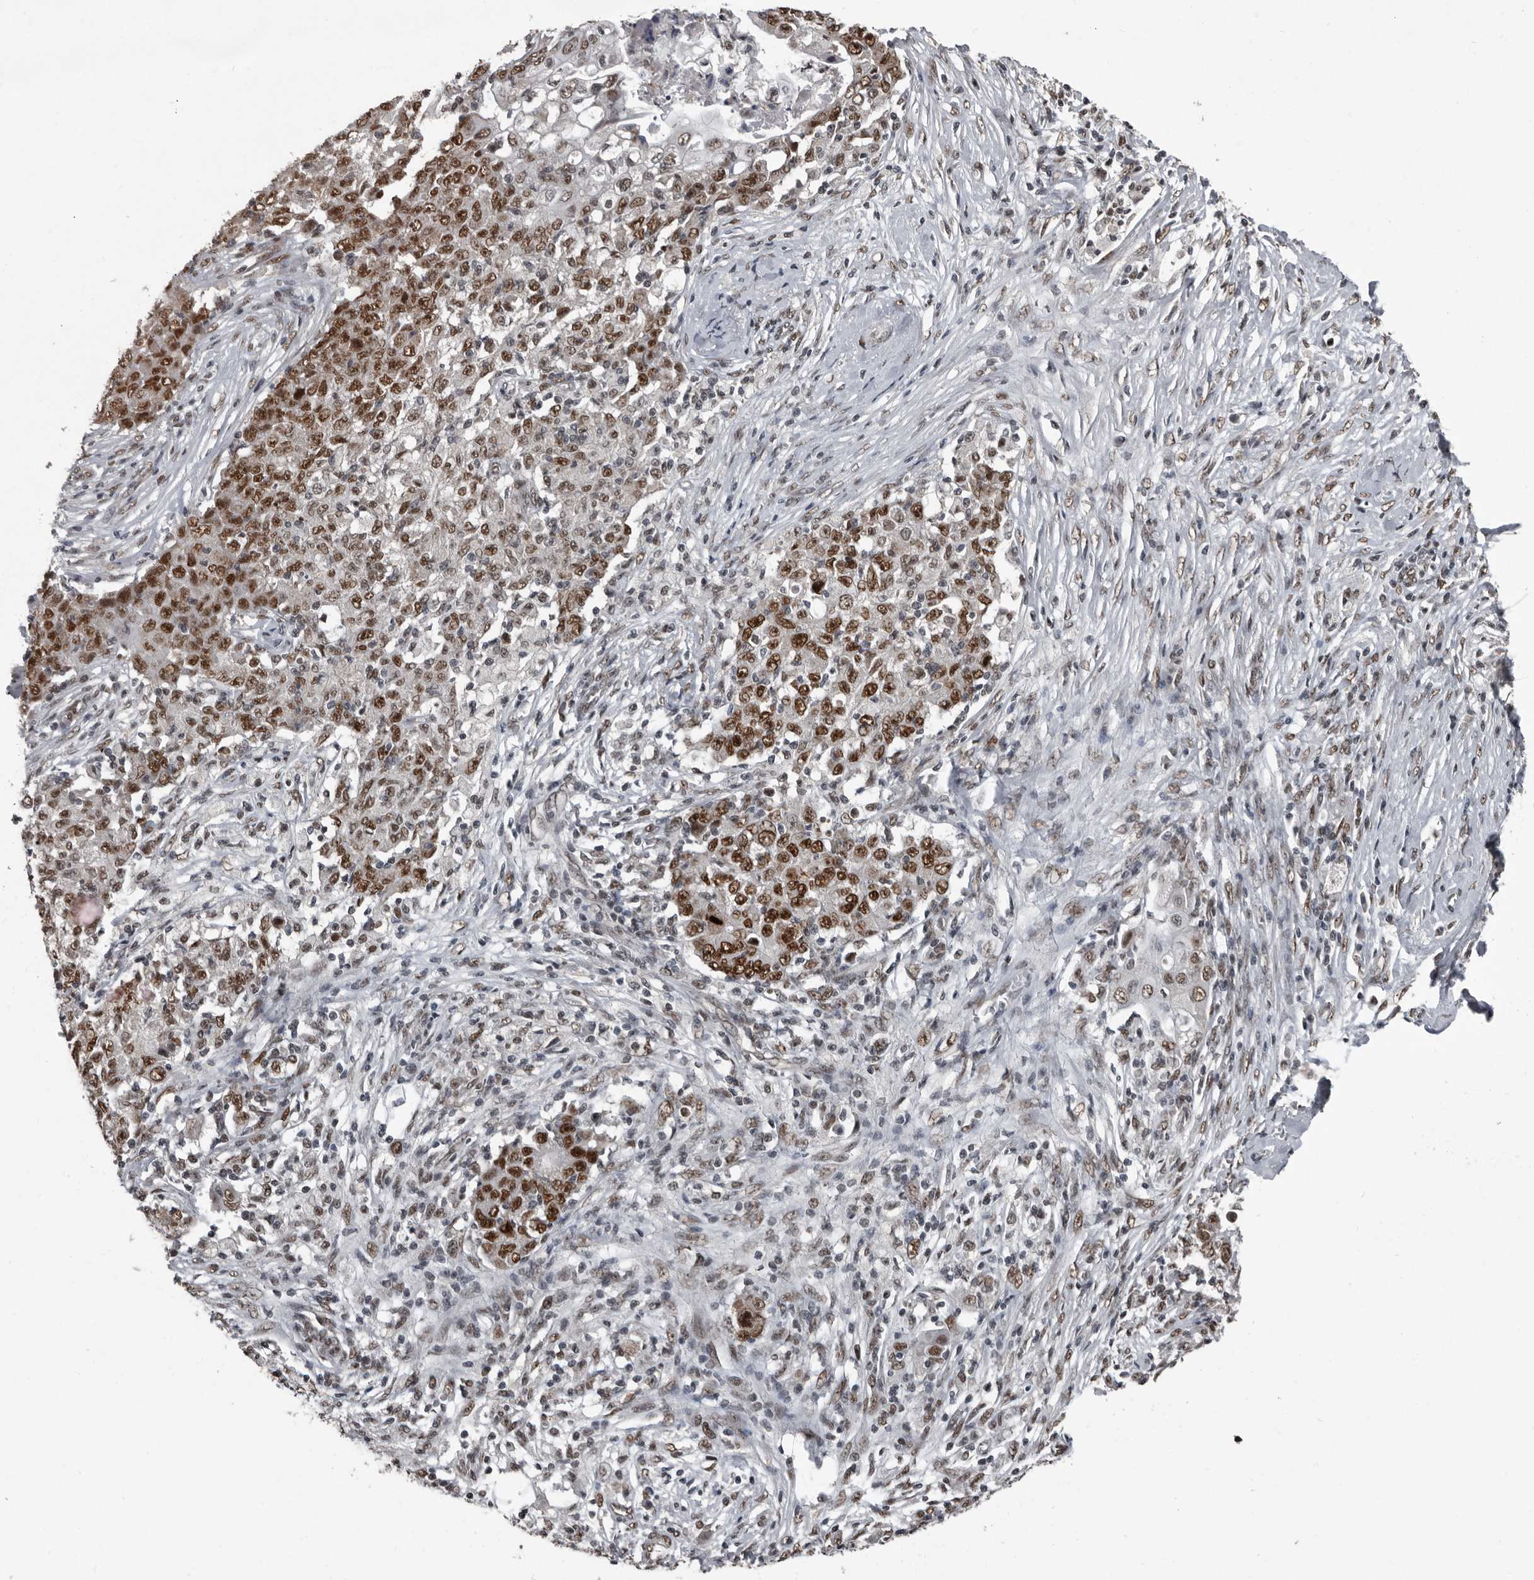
{"staining": {"intensity": "strong", "quantity": ">75%", "location": "nuclear"}, "tissue": "ovarian cancer", "cell_type": "Tumor cells", "image_type": "cancer", "snomed": [{"axis": "morphology", "description": "Carcinoma, endometroid"}, {"axis": "topography", "description": "Ovary"}], "caption": "Immunohistochemistry micrograph of neoplastic tissue: human ovarian endometroid carcinoma stained using immunohistochemistry (IHC) shows high levels of strong protein expression localized specifically in the nuclear of tumor cells, appearing as a nuclear brown color.", "gene": "CHD1L", "patient": {"sex": "female", "age": 42}}